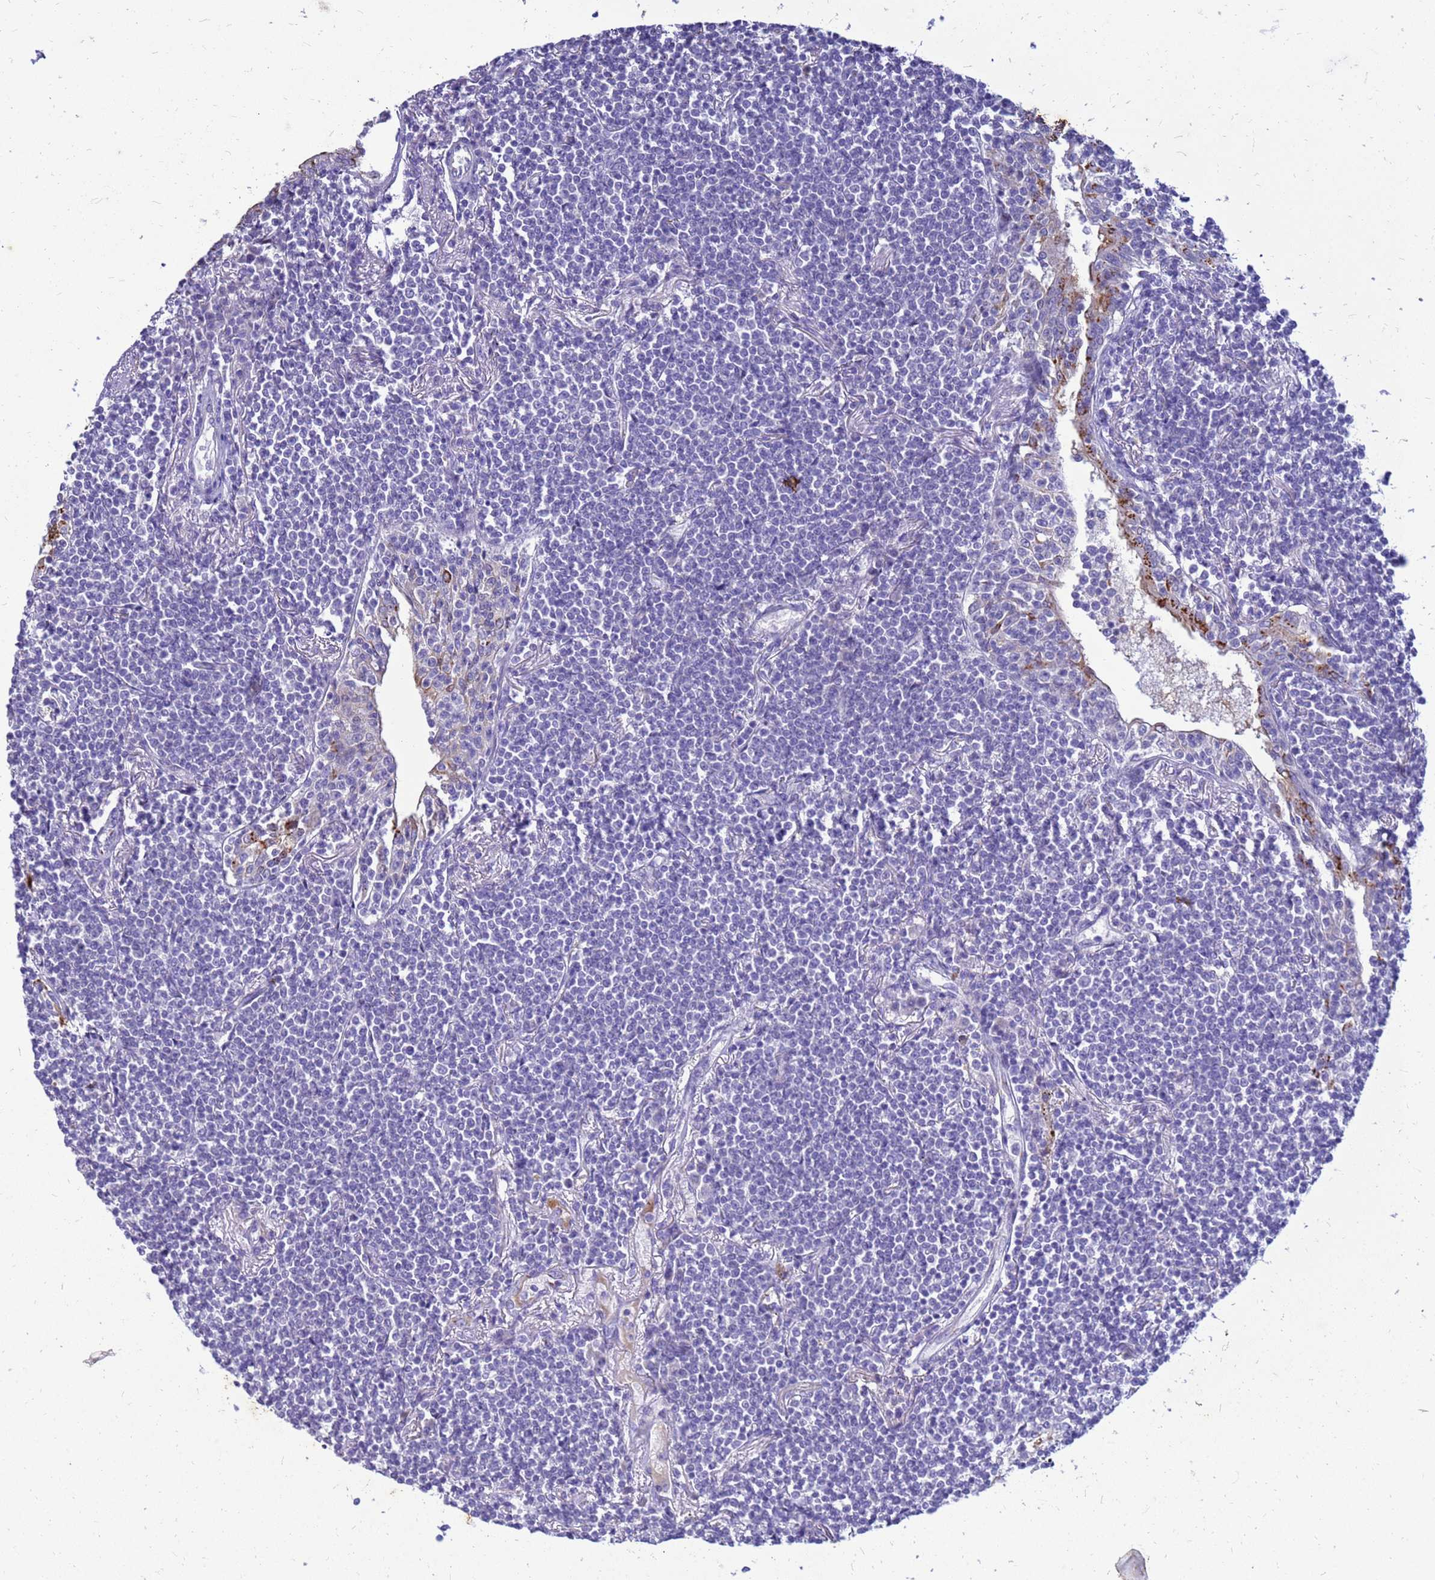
{"staining": {"intensity": "negative", "quantity": "none", "location": "none"}, "tissue": "lymphoma", "cell_type": "Tumor cells", "image_type": "cancer", "snomed": [{"axis": "morphology", "description": "Malignant lymphoma, non-Hodgkin's type, Low grade"}, {"axis": "topography", "description": "Lung"}], "caption": "Lymphoma was stained to show a protein in brown. There is no significant expression in tumor cells.", "gene": "AKR1C1", "patient": {"sex": "female", "age": 71}}